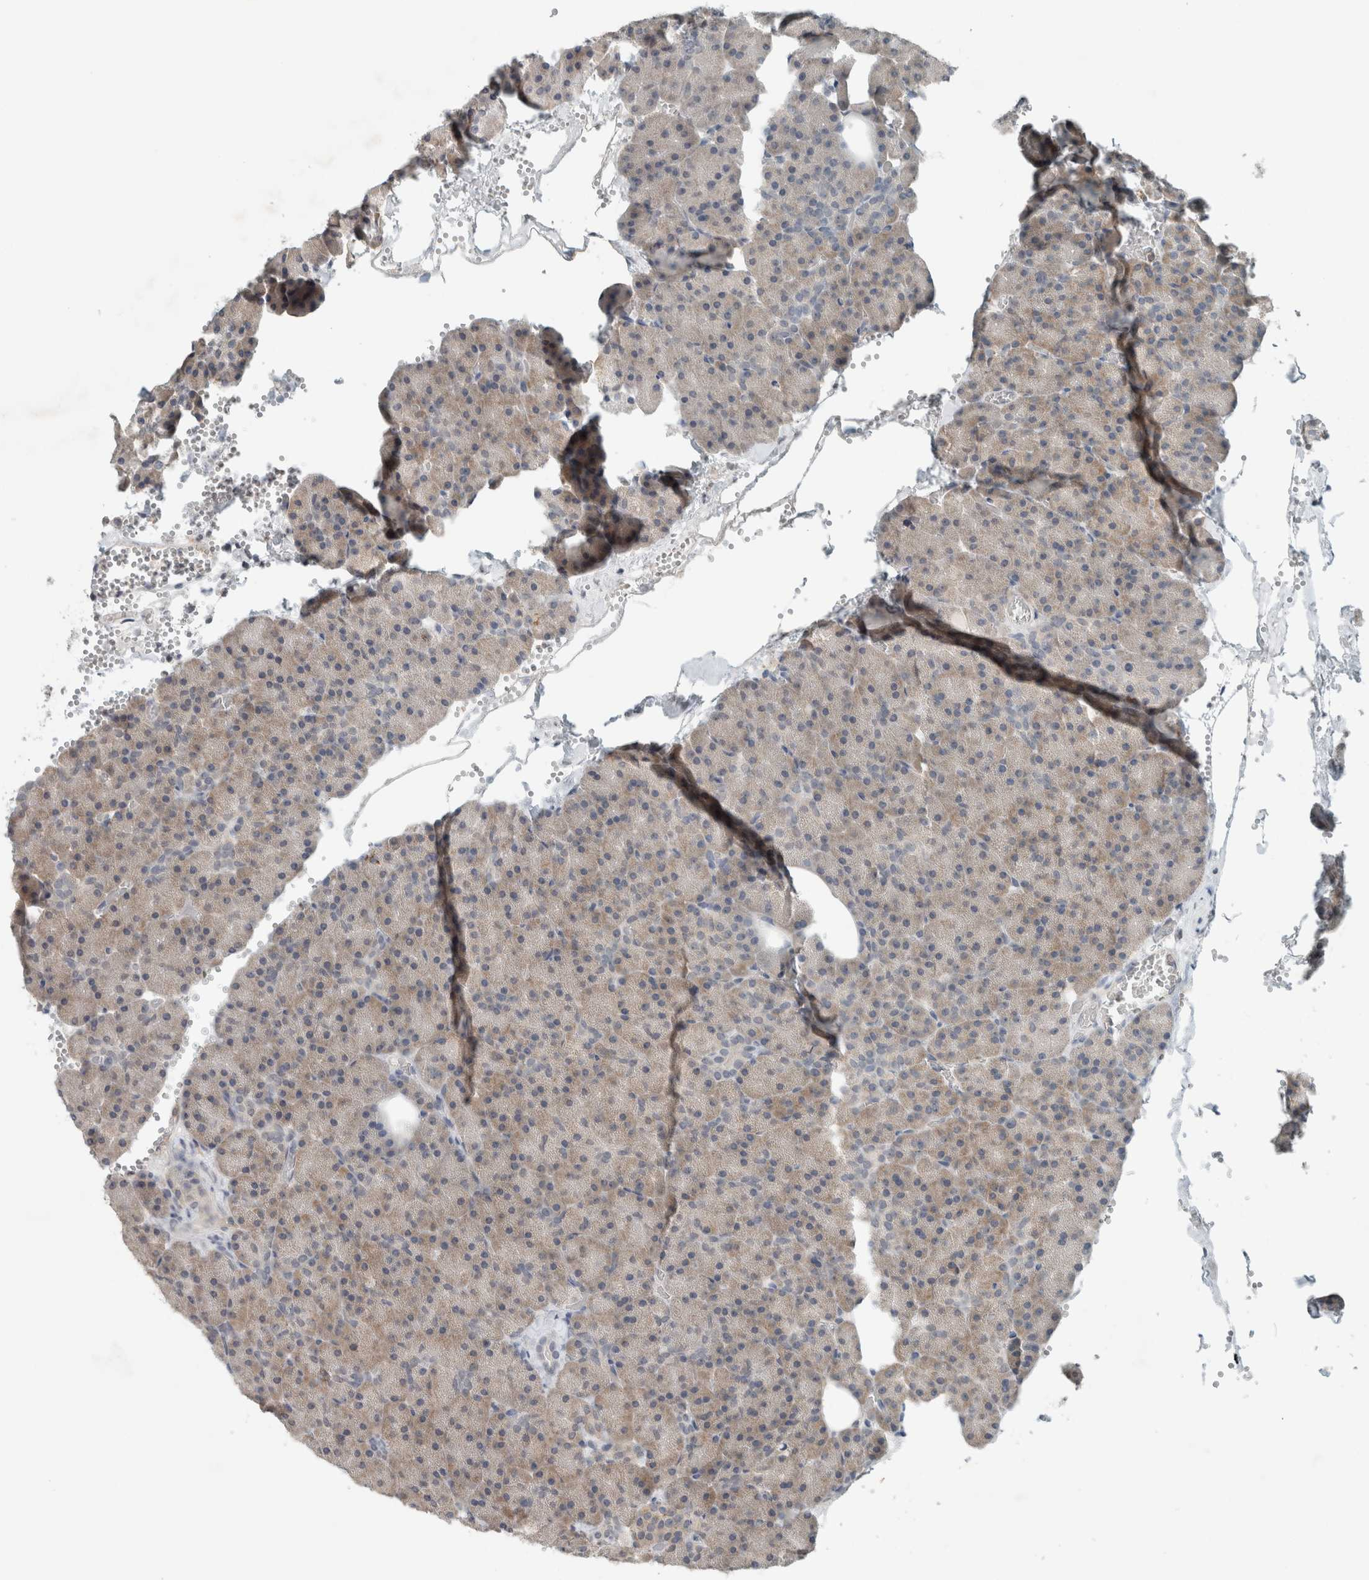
{"staining": {"intensity": "weak", "quantity": "<25%", "location": "cytoplasmic/membranous"}, "tissue": "pancreas", "cell_type": "Exocrine glandular cells", "image_type": "normal", "snomed": [{"axis": "morphology", "description": "Normal tissue, NOS"}, {"axis": "morphology", "description": "Carcinoid, malignant, NOS"}, {"axis": "topography", "description": "Pancreas"}], "caption": "A high-resolution photomicrograph shows immunohistochemistry staining of unremarkable pancreas, which exhibits no significant expression in exocrine glandular cells.", "gene": "TRIT1", "patient": {"sex": "female", "age": 35}}